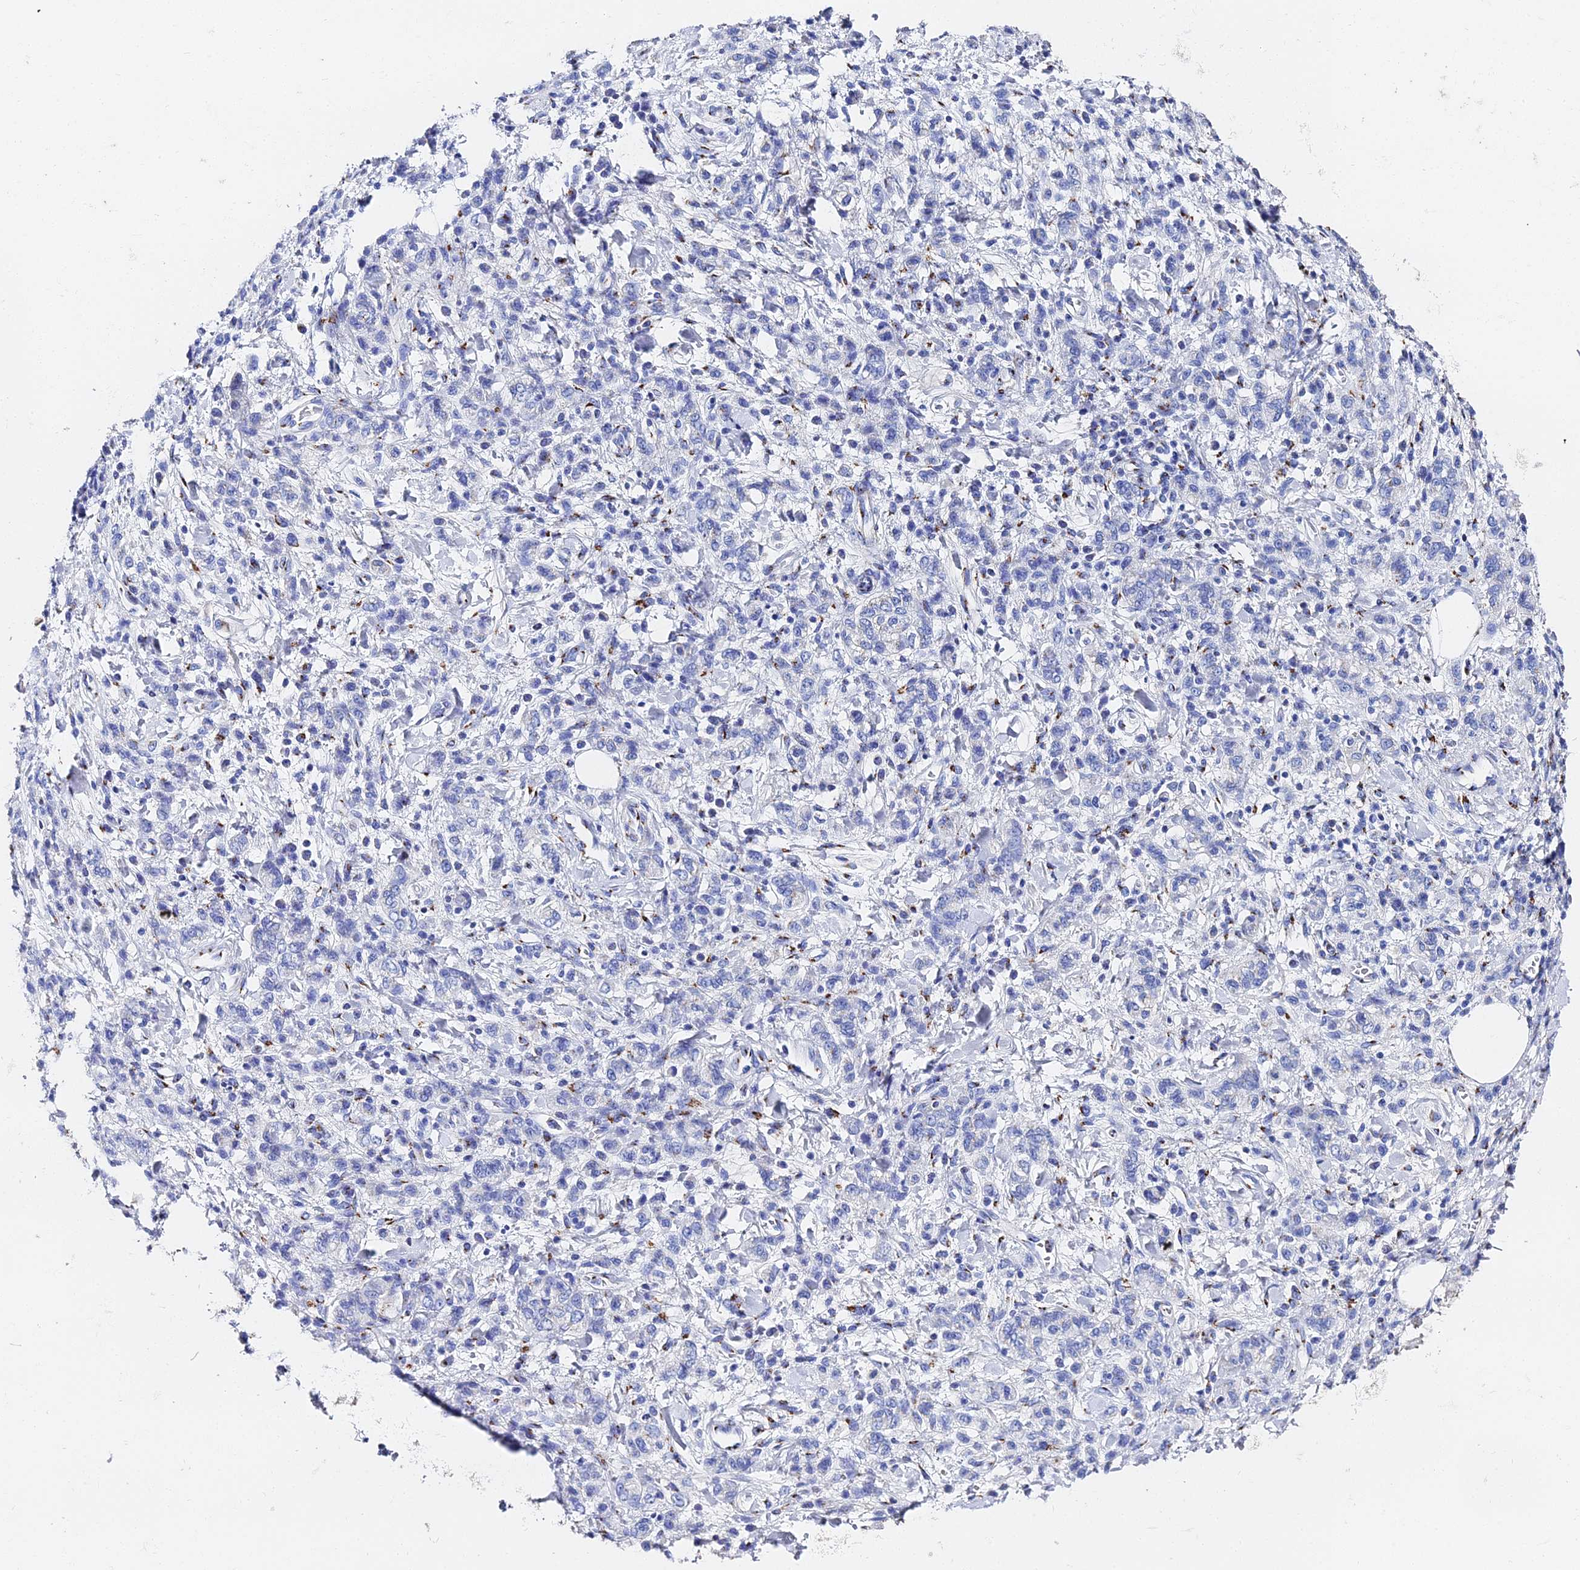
{"staining": {"intensity": "negative", "quantity": "none", "location": "none"}, "tissue": "stomach cancer", "cell_type": "Tumor cells", "image_type": "cancer", "snomed": [{"axis": "morphology", "description": "Adenocarcinoma, NOS"}, {"axis": "topography", "description": "Stomach"}], "caption": "High magnification brightfield microscopy of stomach adenocarcinoma stained with DAB (3,3'-diaminobenzidine) (brown) and counterstained with hematoxylin (blue): tumor cells show no significant expression.", "gene": "ENSG00000268674", "patient": {"sex": "male", "age": 77}}